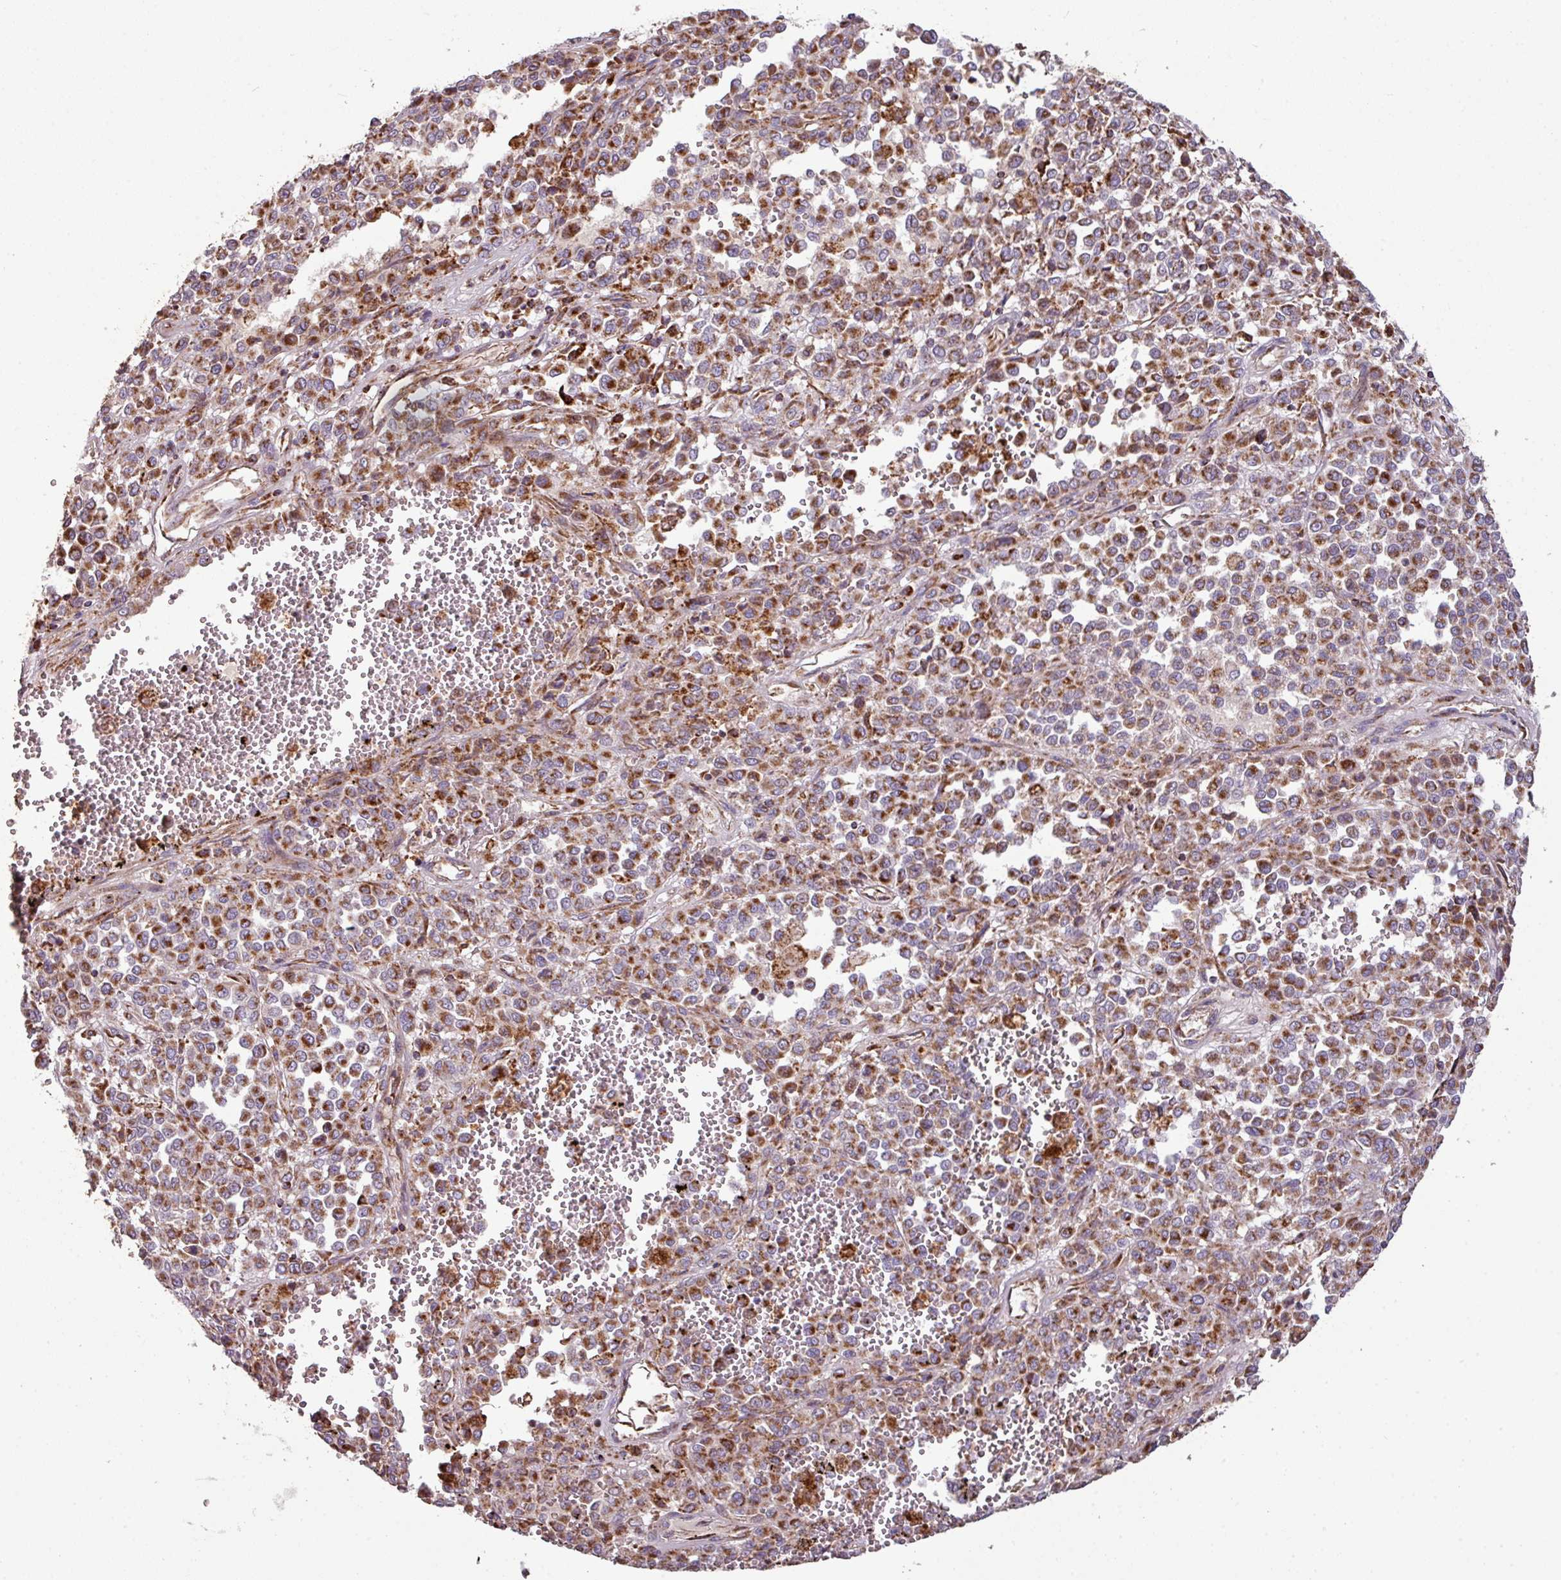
{"staining": {"intensity": "strong", "quantity": ">75%", "location": "cytoplasmic/membranous"}, "tissue": "melanoma", "cell_type": "Tumor cells", "image_type": "cancer", "snomed": [{"axis": "morphology", "description": "Malignant melanoma, Metastatic site"}, {"axis": "topography", "description": "Pancreas"}], "caption": "A high amount of strong cytoplasmic/membranous staining is seen in about >75% of tumor cells in malignant melanoma (metastatic site) tissue.", "gene": "SQOR", "patient": {"sex": "female", "age": 30}}